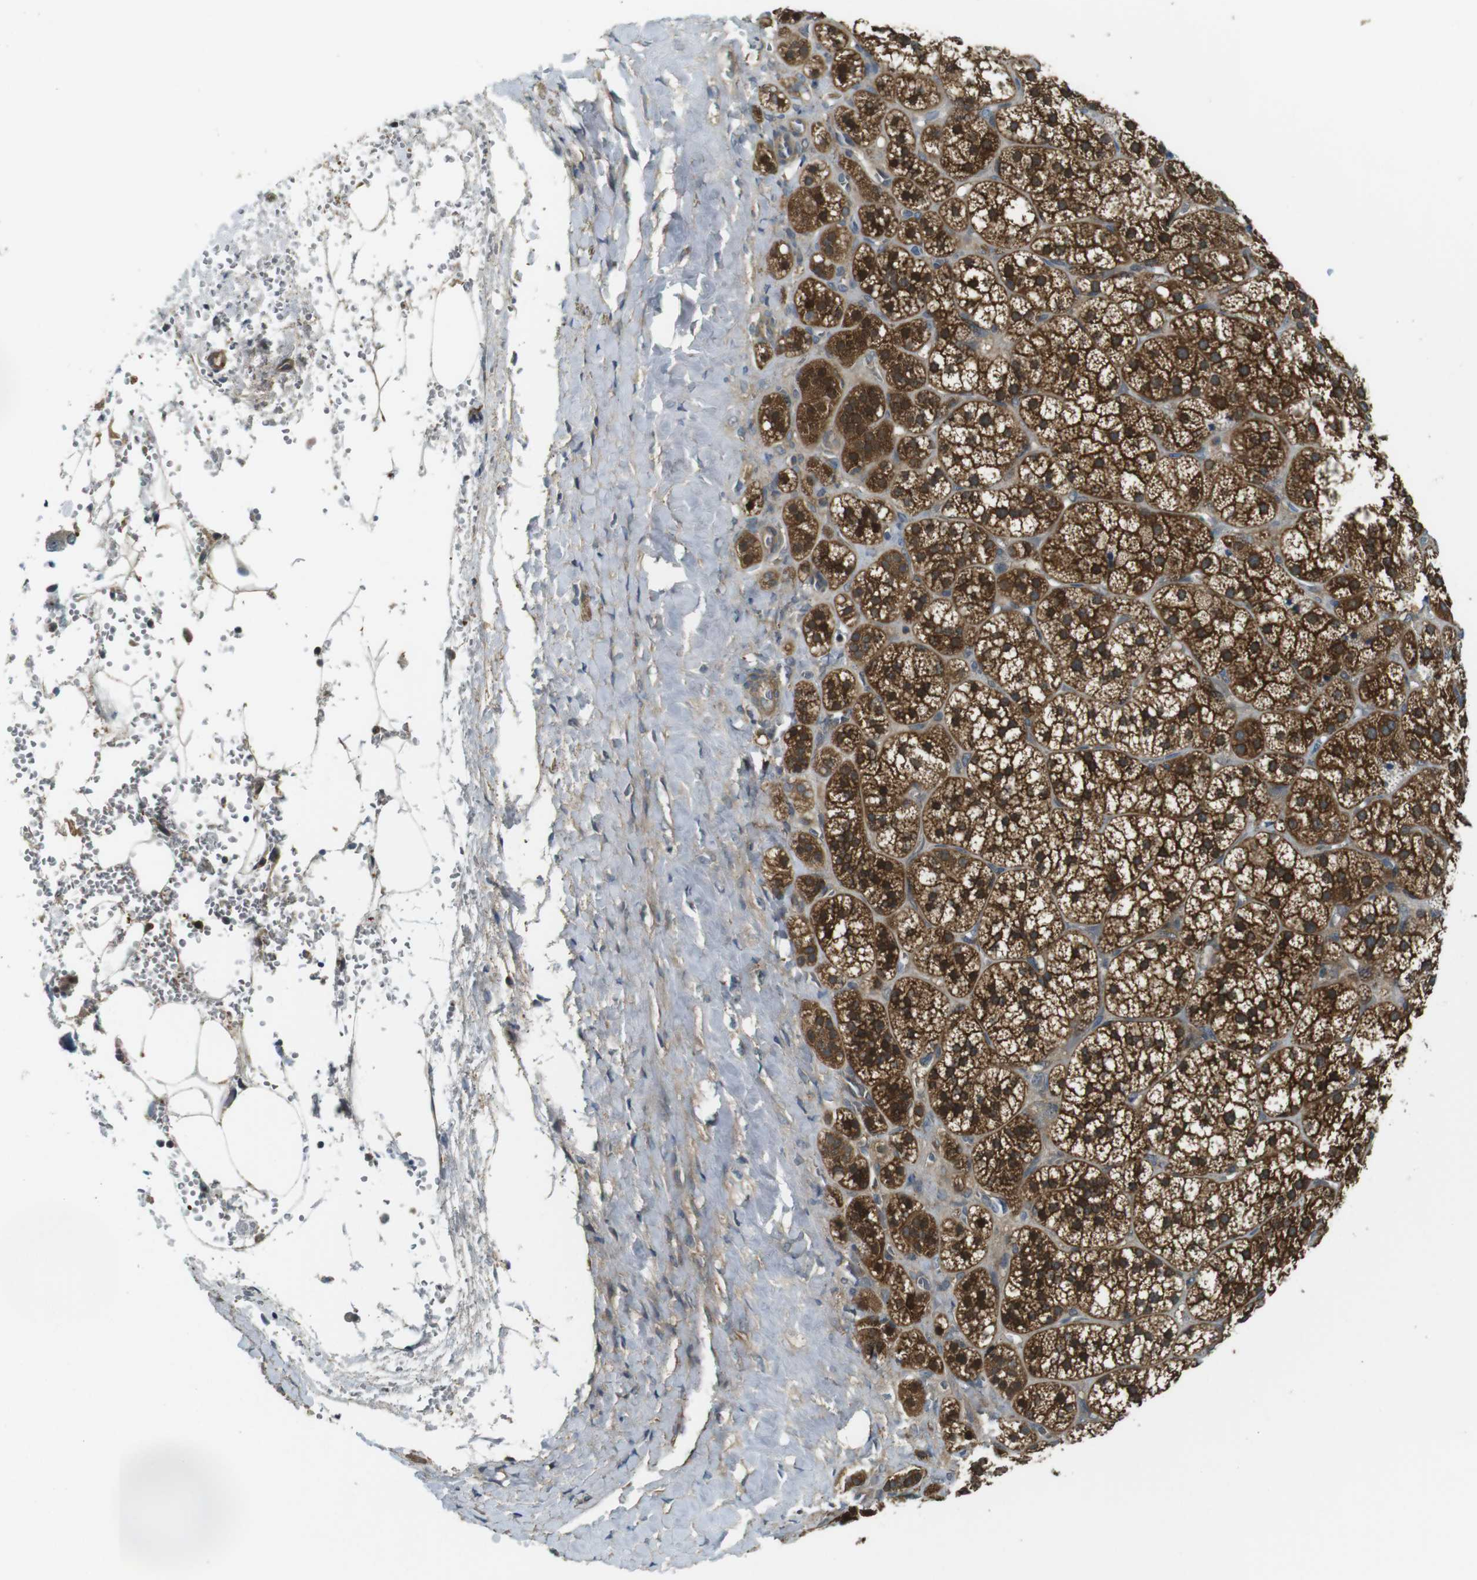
{"staining": {"intensity": "strong", "quantity": ">75%", "location": "cytoplasmic/membranous"}, "tissue": "adrenal gland", "cell_type": "Glandular cells", "image_type": "normal", "snomed": [{"axis": "morphology", "description": "Normal tissue, NOS"}, {"axis": "topography", "description": "Adrenal gland"}], "caption": "Adrenal gland stained with IHC shows strong cytoplasmic/membranous expression in about >75% of glandular cells.", "gene": "LRRC3B", "patient": {"sex": "female", "age": 71}}